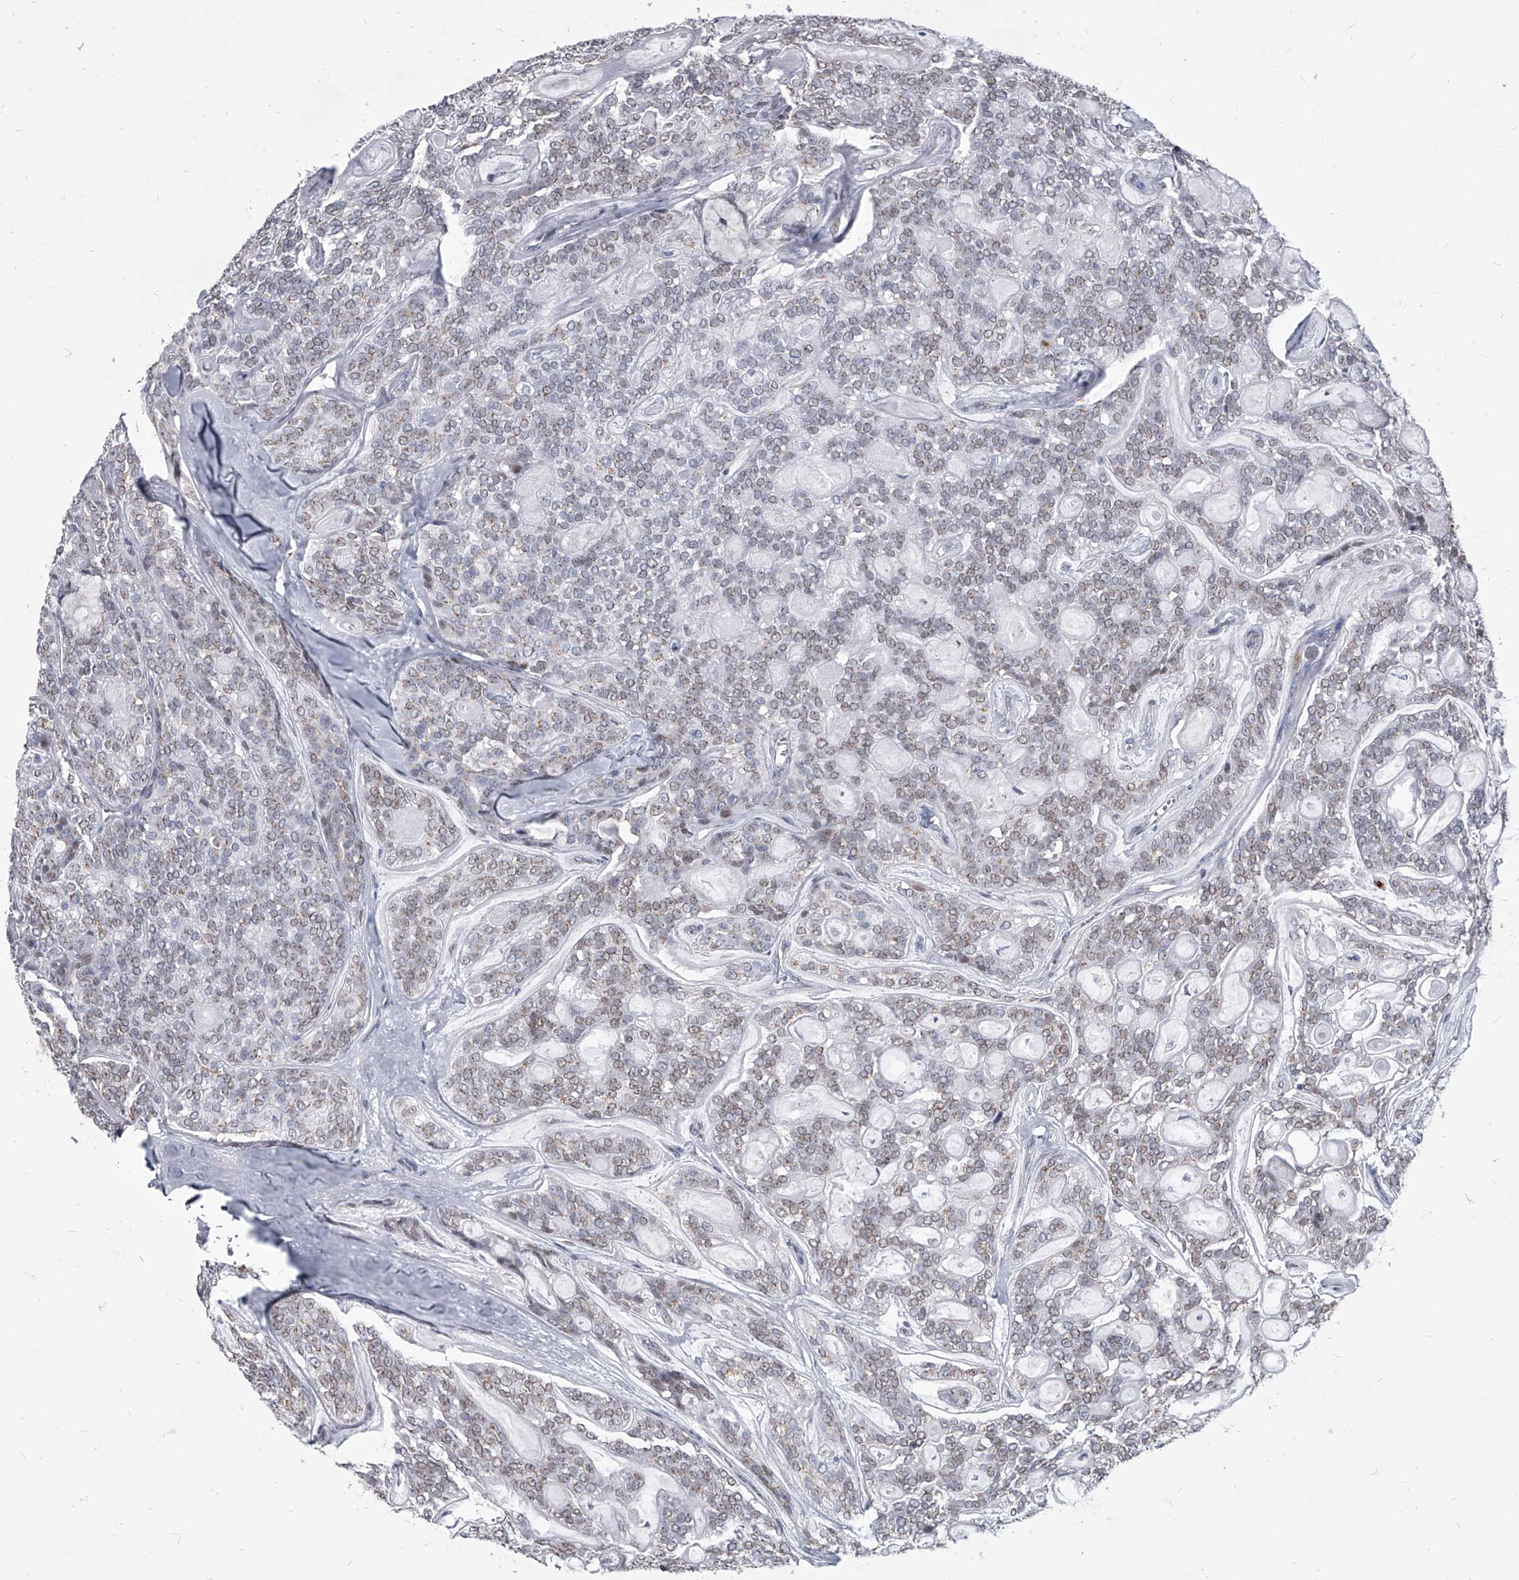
{"staining": {"intensity": "weak", "quantity": "<25%", "location": "cytoplasmic/membranous"}, "tissue": "head and neck cancer", "cell_type": "Tumor cells", "image_type": "cancer", "snomed": [{"axis": "morphology", "description": "Adenocarcinoma, NOS"}, {"axis": "topography", "description": "Head-Neck"}], "caption": "Immunohistochemistry (IHC) of human adenocarcinoma (head and neck) shows no expression in tumor cells.", "gene": "EVA1C", "patient": {"sex": "male", "age": 66}}